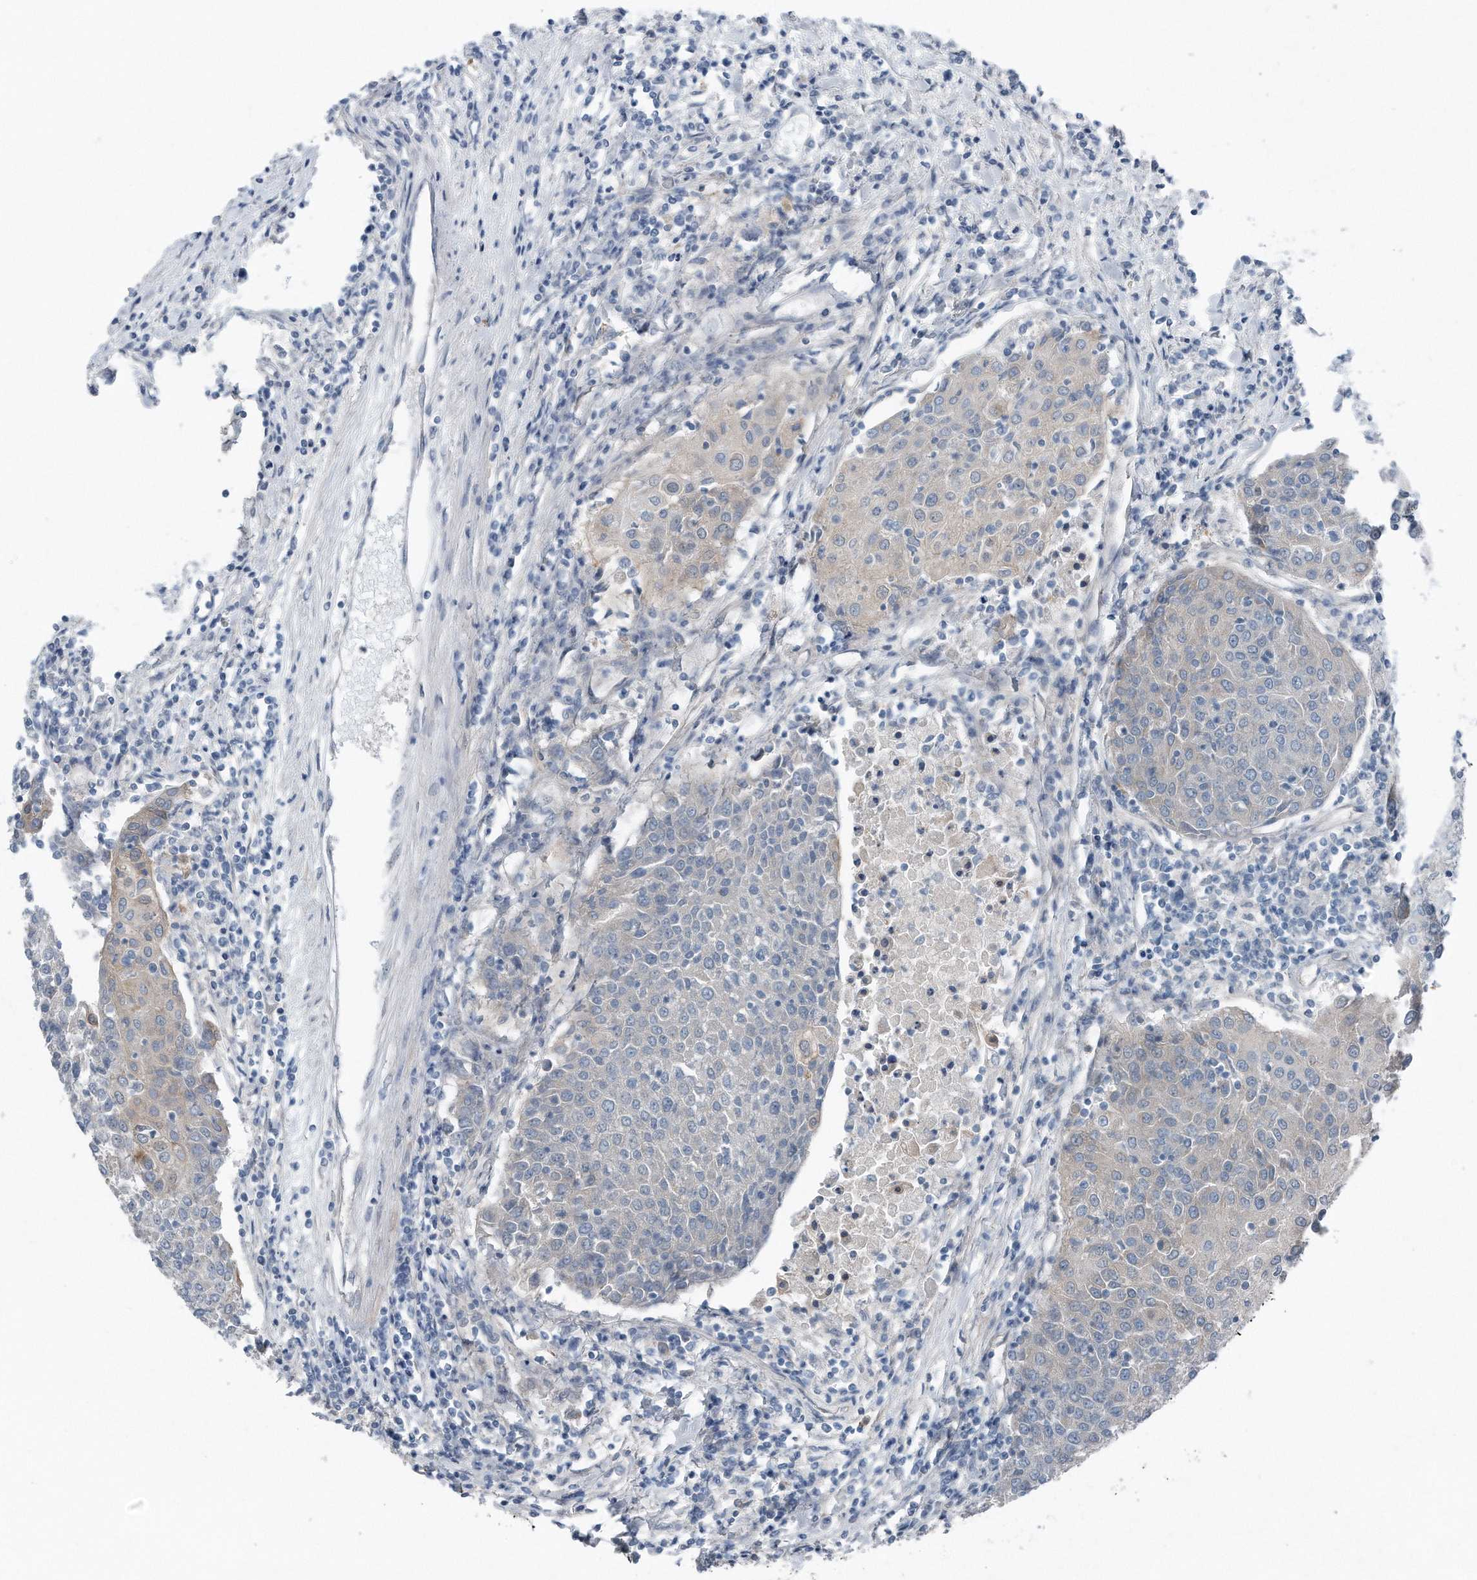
{"staining": {"intensity": "negative", "quantity": "none", "location": "none"}, "tissue": "urothelial cancer", "cell_type": "Tumor cells", "image_type": "cancer", "snomed": [{"axis": "morphology", "description": "Urothelial carcinoma, High grade"}, {"axis": "topography", "description": "Urinary bladder"}], "caption": "An IHC photomicrograph of urothelial cancer is shown. There is no staining in tumor cells of urothelial cancer.", "gene": "YRDC", "patient": {"sex": "female", "age": 85}}